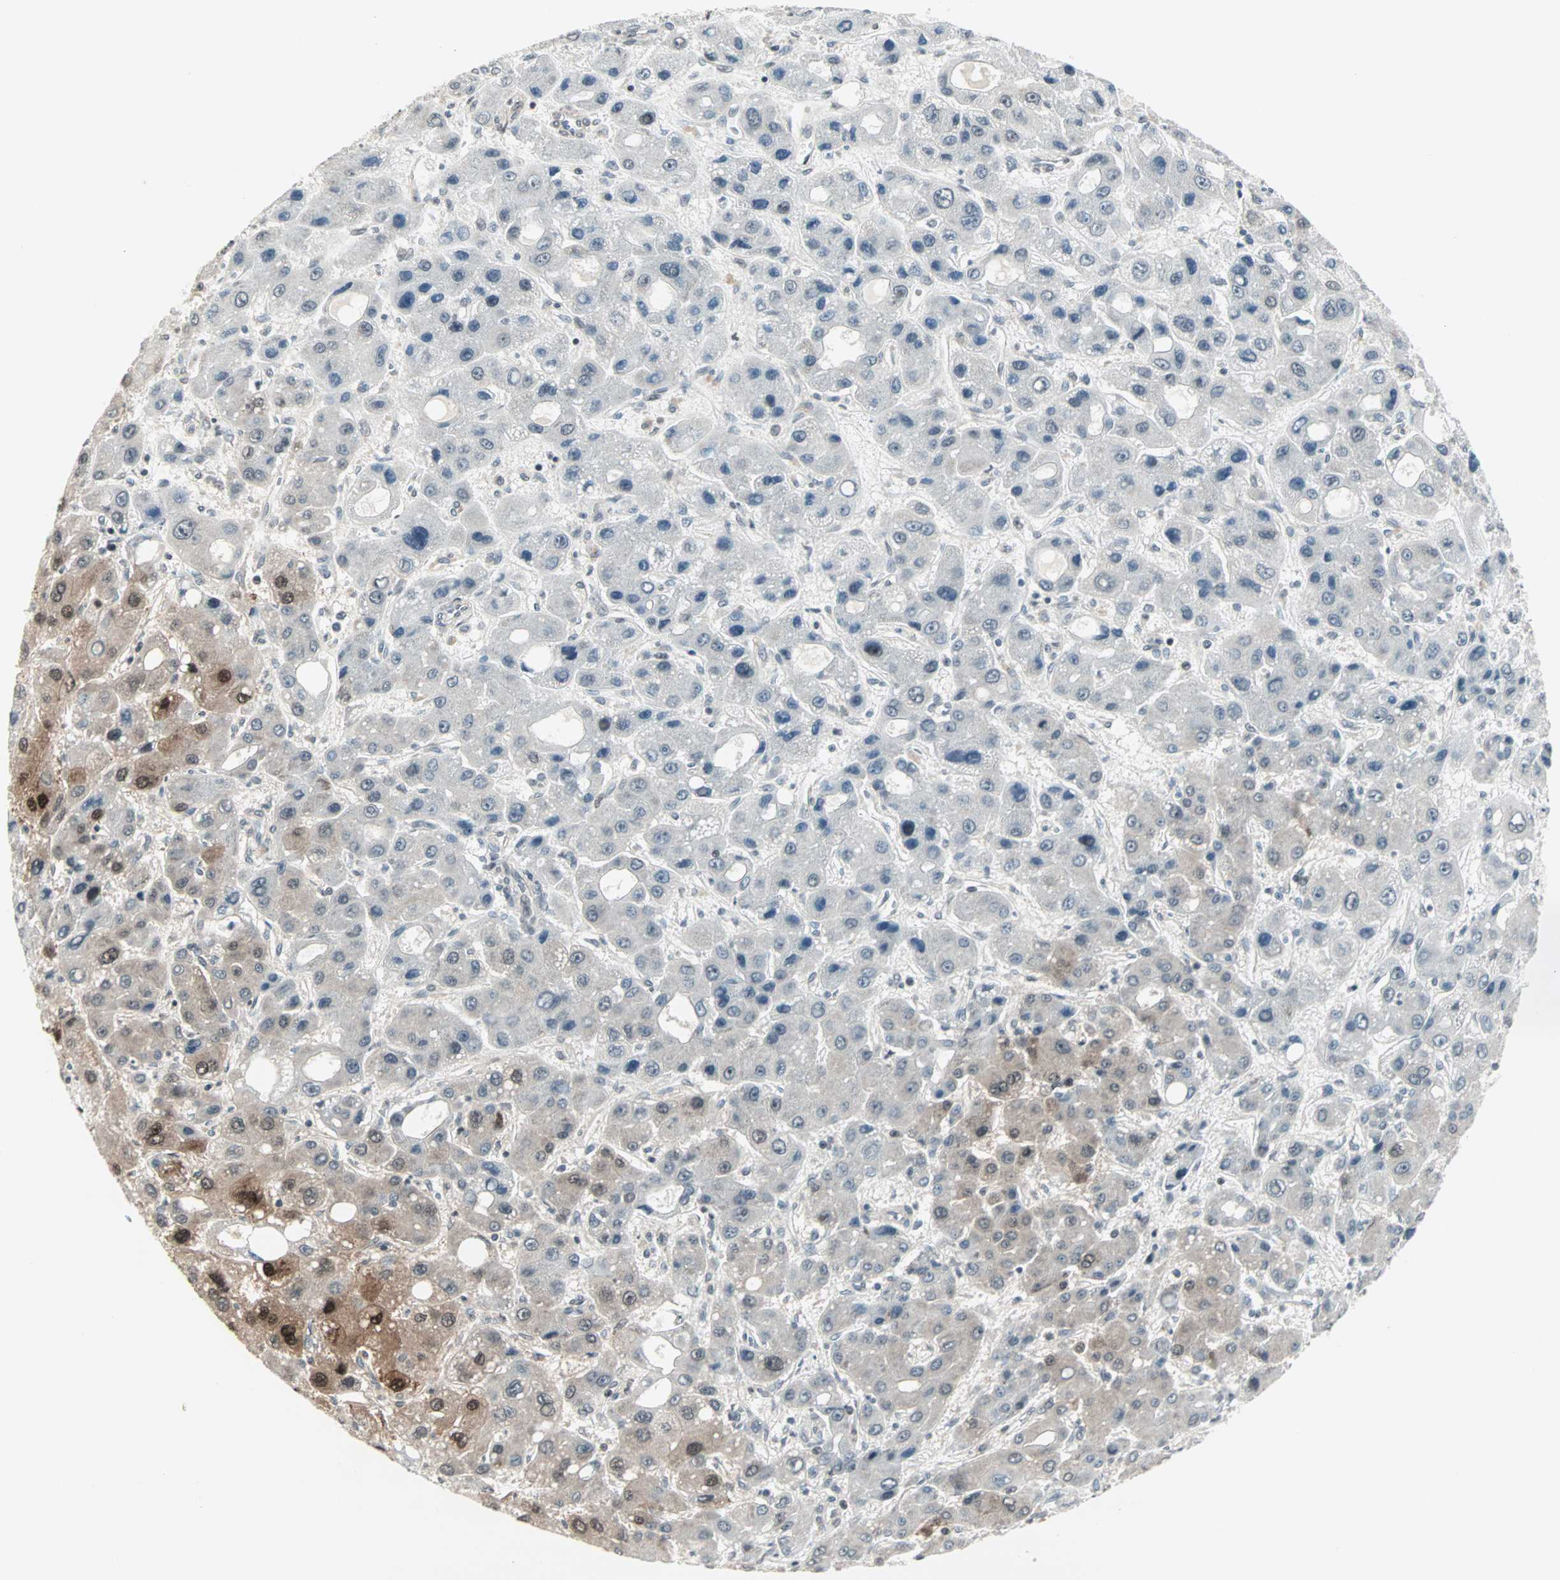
{"staining": {"intensity": "moderate", "quantity": "<25%", "location": "cytoplasmic/membranous,nuclear"}, "tissue": "liver cancer", "cell_type": "Tumor cells", "image_type": "cancer", "snomed": [{"axis": "morphology", "description": "Carcinoma, Hepatocellular, NOS"}, {"axis": "topography", "description": "Liver"}], "caption": "Immunohistochemistry (IHC) of human liver cancer displays low levels of moderate cytoplasmic/membranous and nuclear expression in approximately <25% of tumor cells.", "gene": "CBLC", "patient": {"sex": "male", "age": 55}}